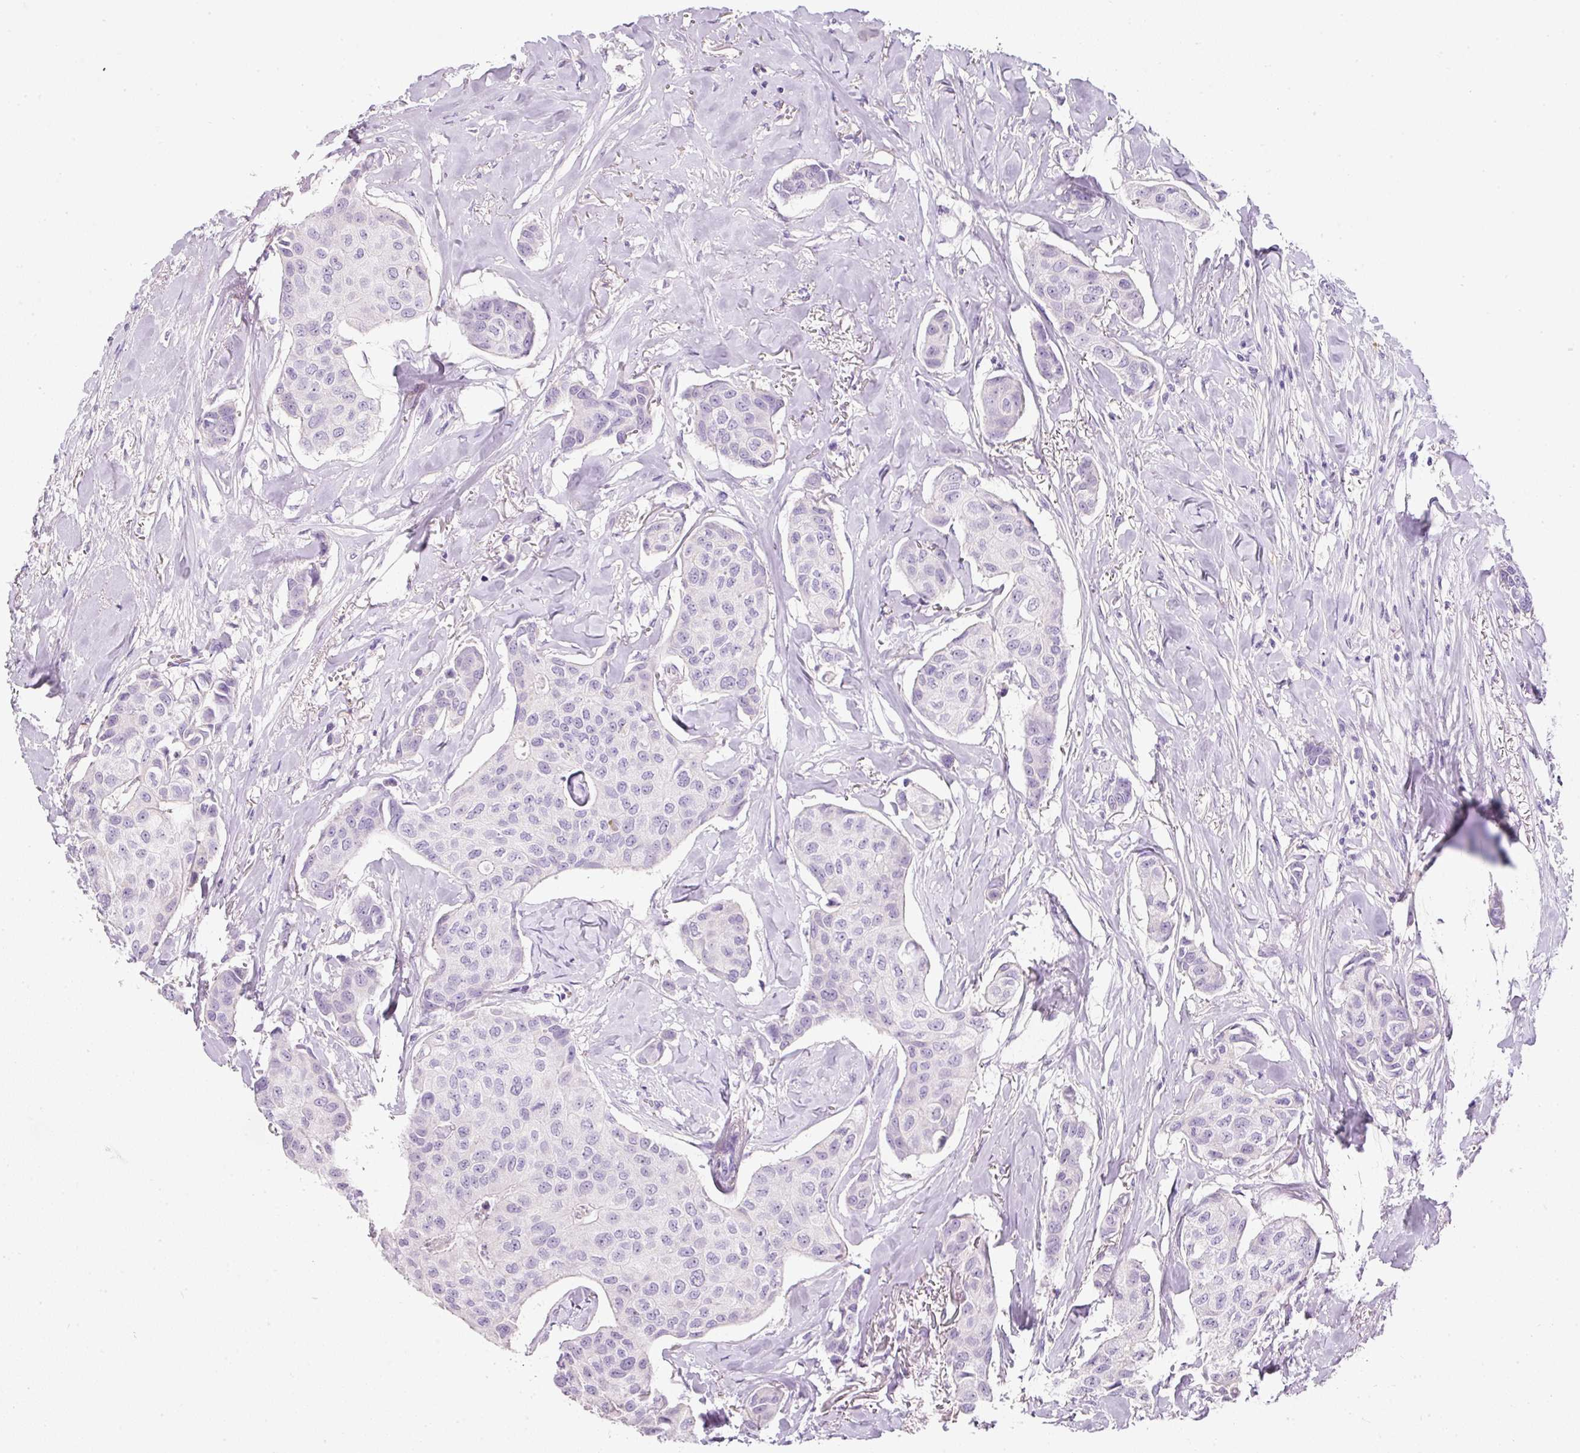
{"staining": {"intensity": "negative", "quantity": "none", "location": "none"}, "tissue": "breast cancer", "cell_type": "Tumor cells", "image_type": "cancer", "snomed": [{"axis": "morphology", "description": "Duct carcinoma"}, {"axis": "topography", "description": "Breast"}], "caption": "Infiltrating ductal carcinoma (breast) stained for a protein using immunohistochemistry (IHC) demonstrates no staining tumor cells.", "gene": "DNM1", "patient": {"sex": "female", "age": 80}}